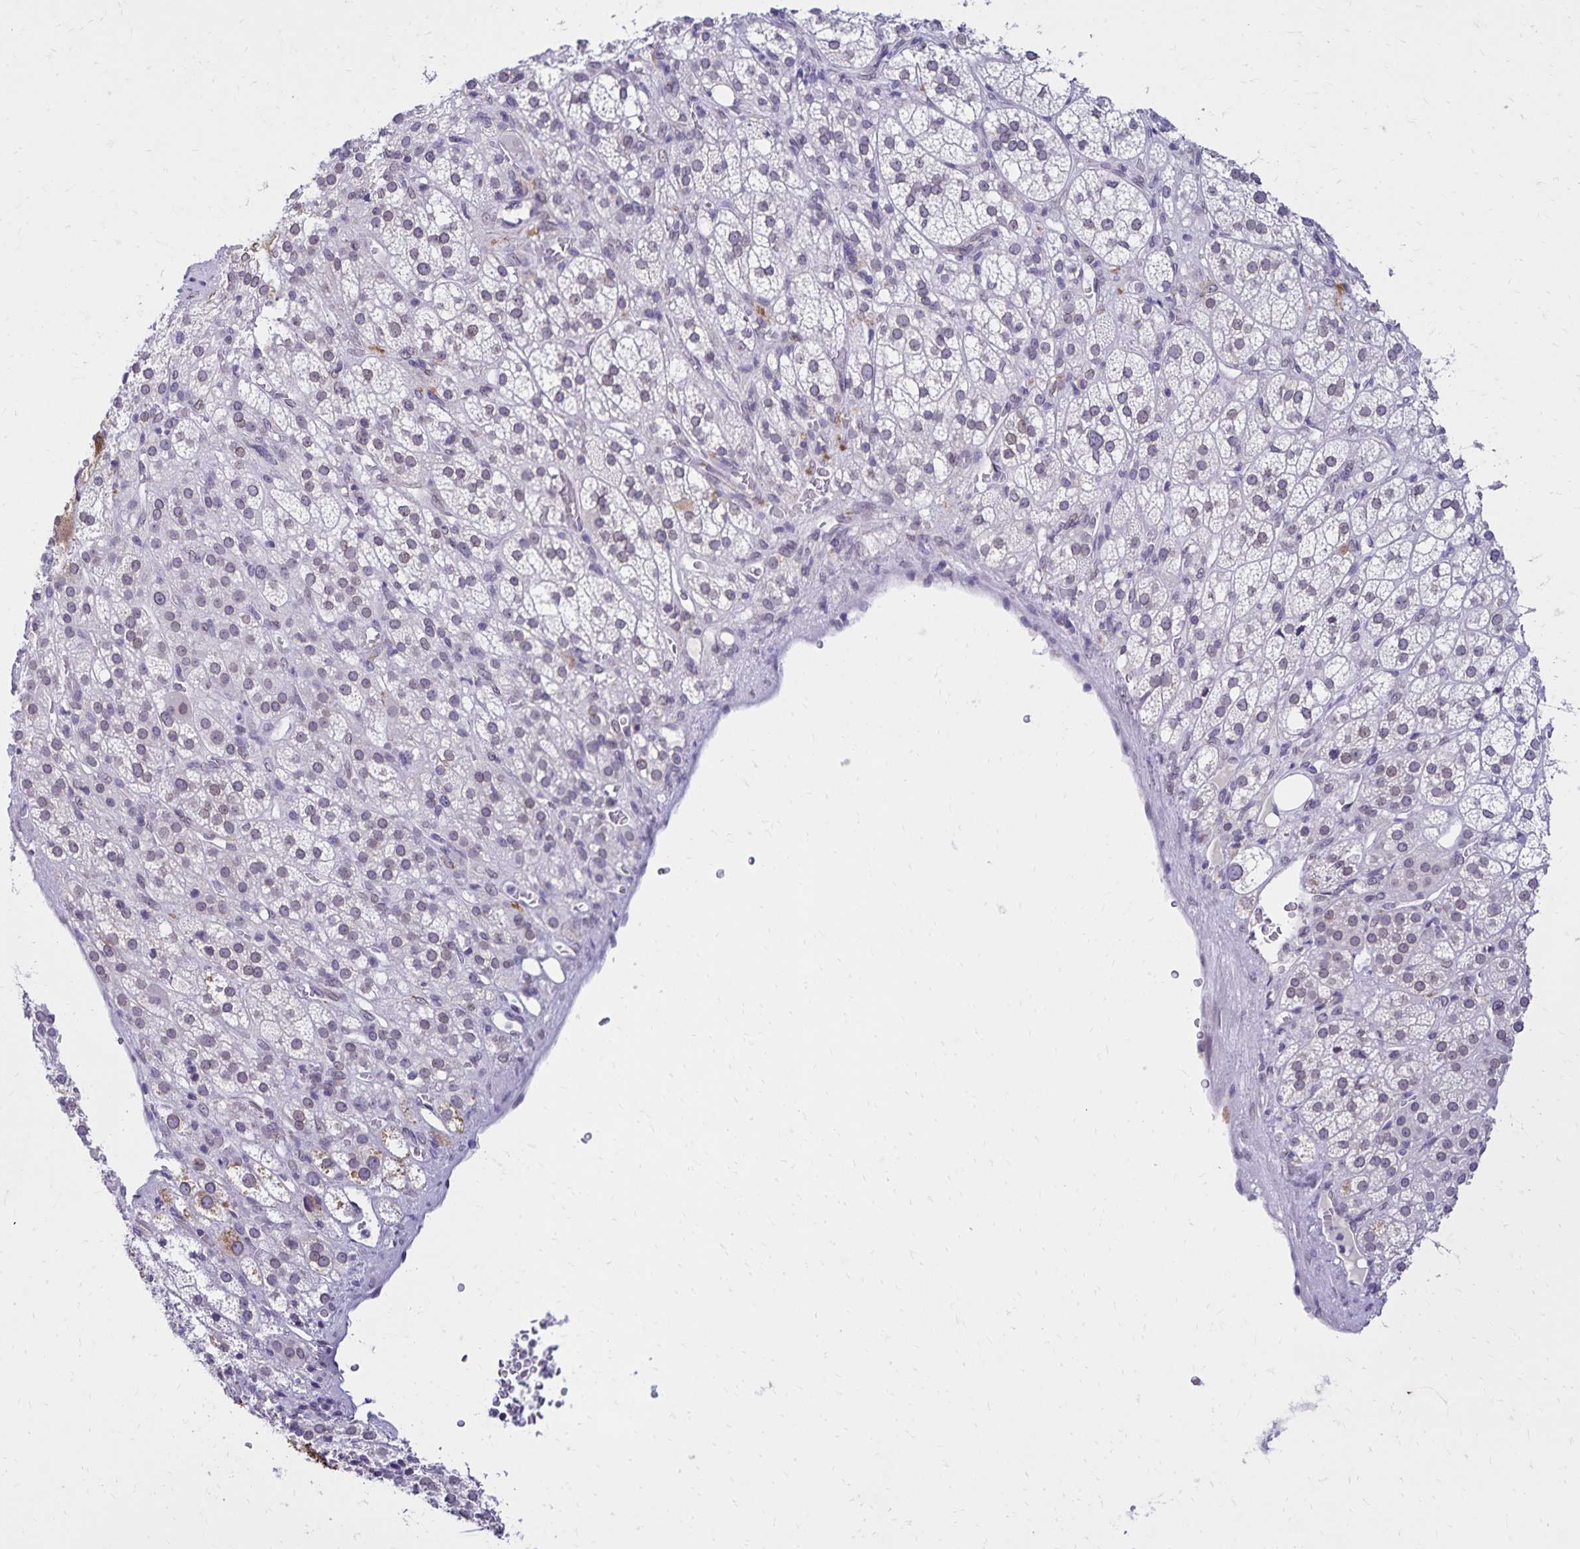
{"staining": {"intensity": "moderate", "quantity": "25%-75%", "location": "cytoplasmic/membranous,nuclear"}, "tissue": "adrenal gland", "cell_type": "Glandular cells", "image_type": "normal", "snomed": [{"axis": "morphology", "description": "Normal tissue, NOS"}, {"axis": "topography", "description": "Adrenal gland"}], "caption": "This histopathology image demonstrates IHC staining of normal adrenal gland, with medium moderate cytoplasmic/membranous,nuclear positivity in approximately 25%-75% of glandular cells.", "gene": "FAM166C", "patient": {"sex": "female", "age": 60}}